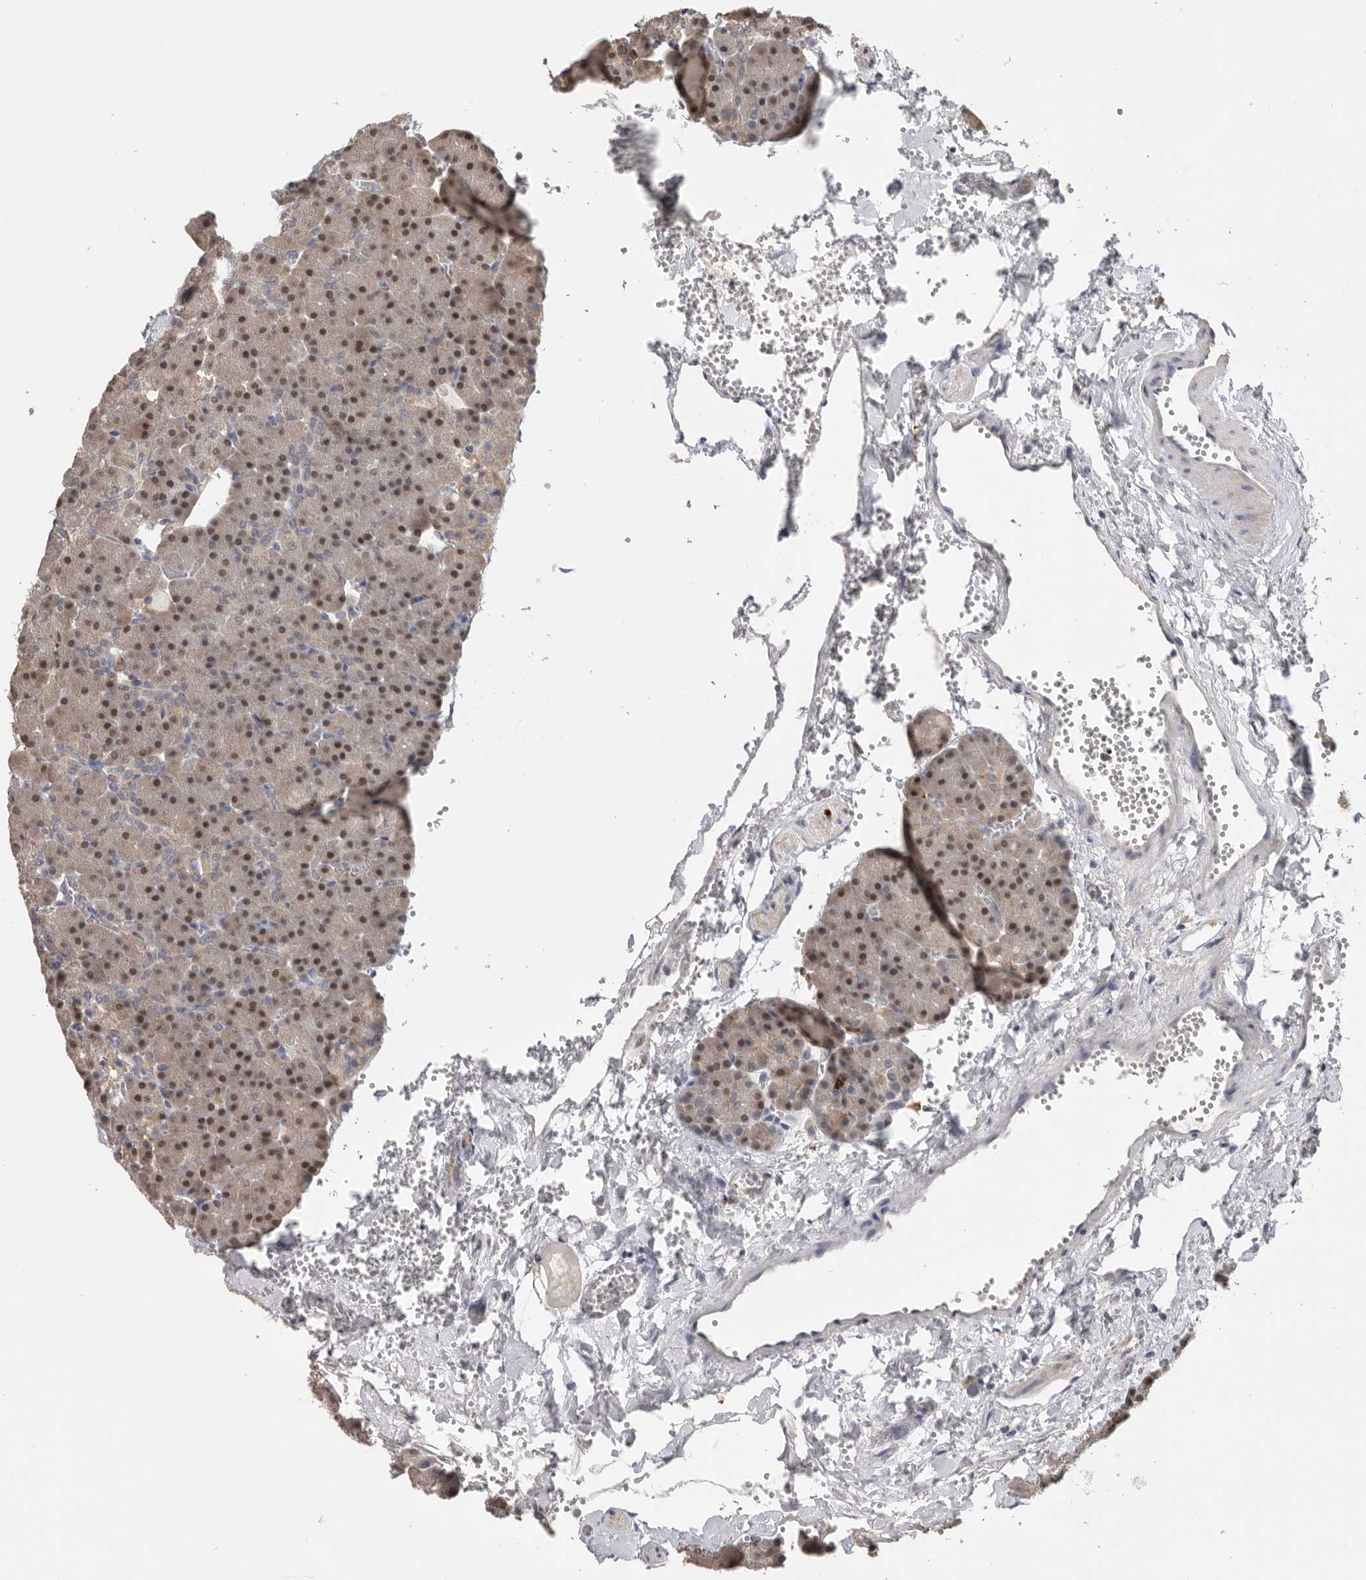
{"staining": {"intensity": "moderate", "quantity": "25%-75%", "location": "nuclear"}, "tissue": "pancreas", "cell_type": "Exocrine glandular cells", "image_type": "normal", "snomed": [{"axis": "morphology", "description": "Normal tissue, NOS"}, {"axis": "morphology", "description": "Carcinoid, malignant, NOS"}, {"axis": "topography", "description": "Pancreas"}], "caption": "This photomicrograph exhibits IHC staining of unremarkable human pancreas, with medium moderate nuclear expression in approximately 25%-75% of exocrine glandular cells.", "gene": "TFRC", "patient": {"sex": "female", "age": 35}}